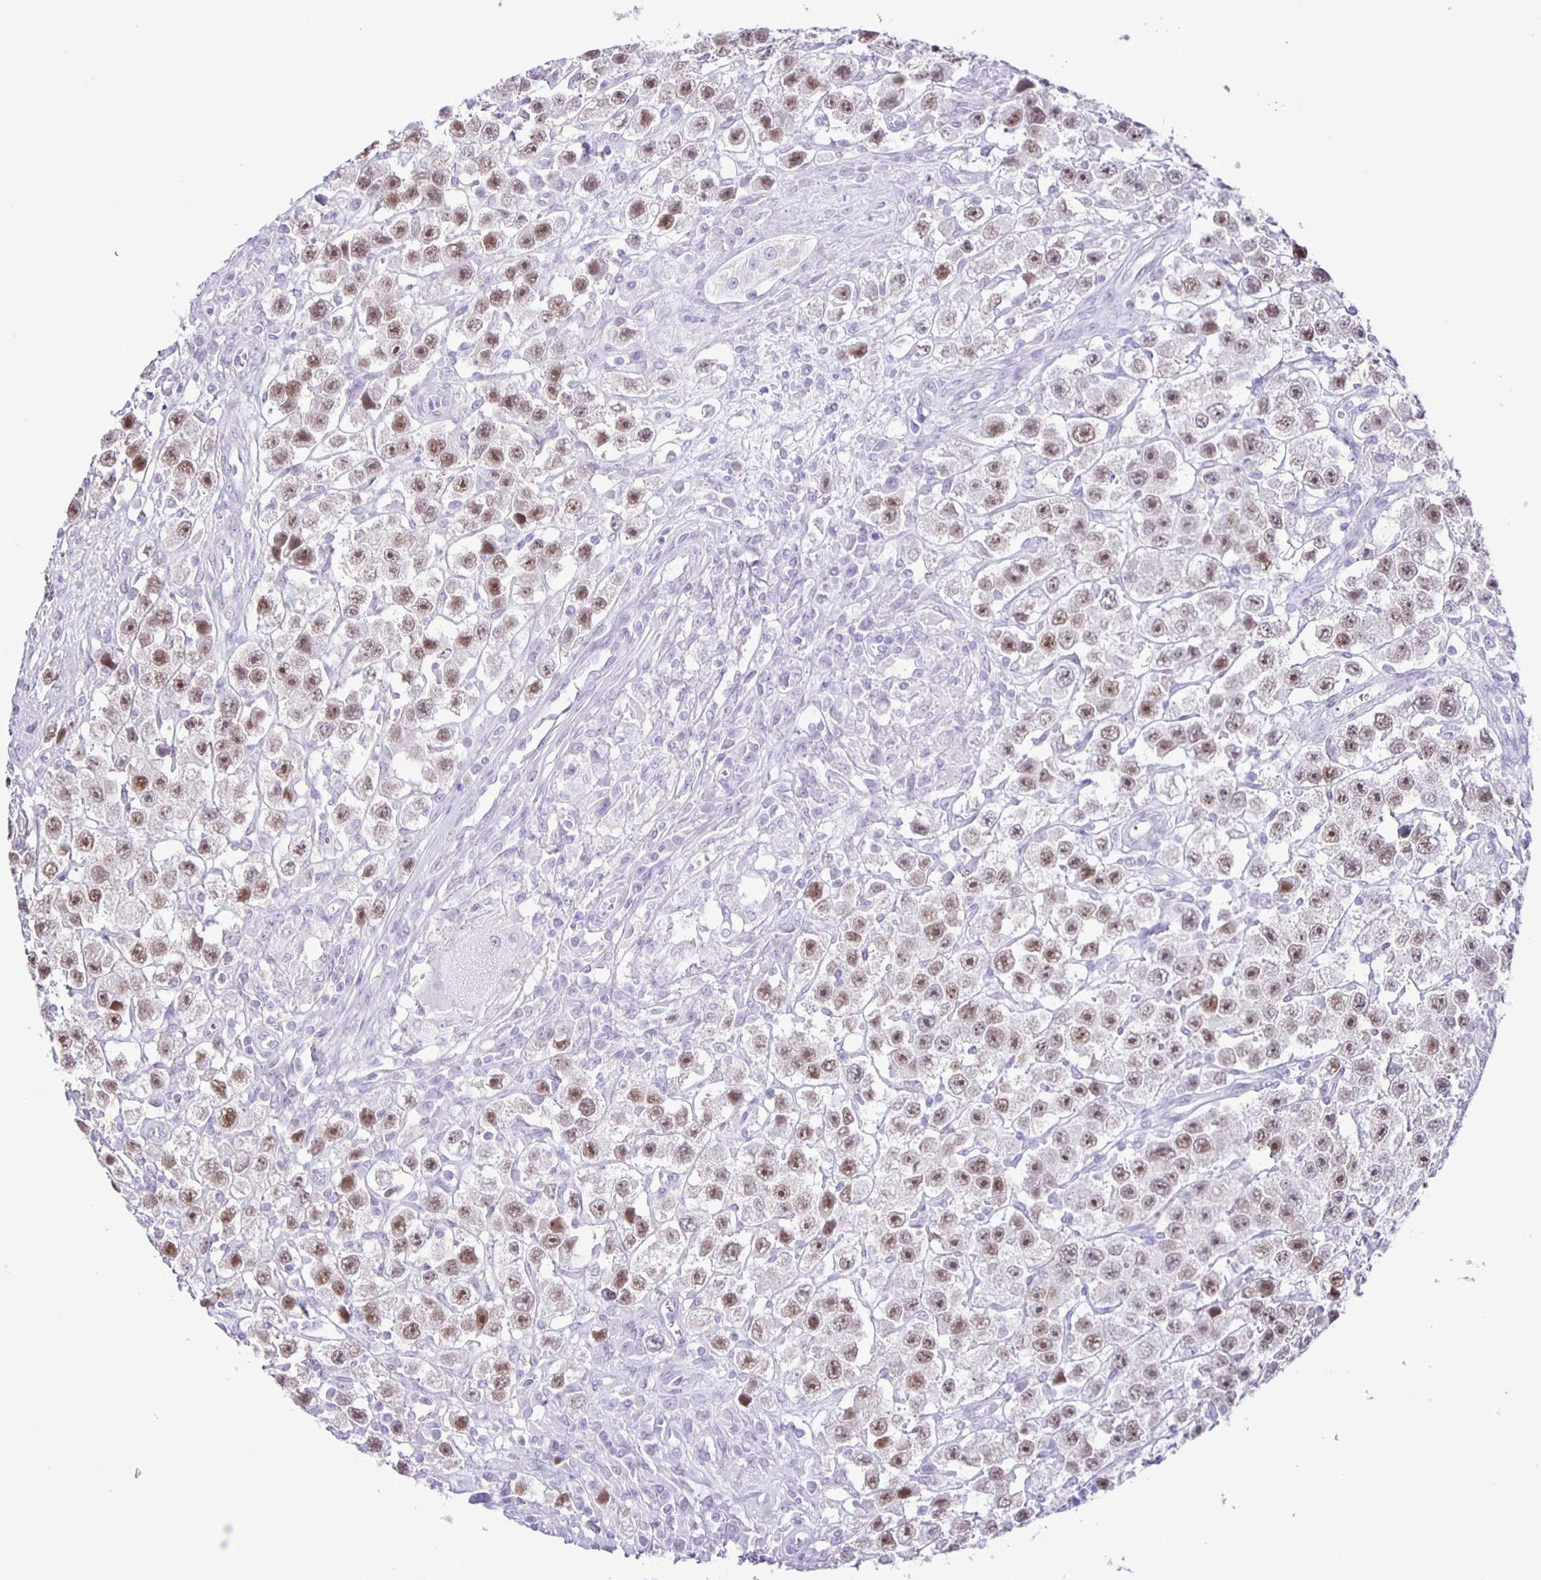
{"staining": {"intensity": "moderate", "quantity": ">75%", "location": "nuclear"}, "tissue": "testis cancer", "cell_type": "Tumor cells", "image_type": "cancer", "snomed": [{"axis": "morphology", "description": "Seminoma, NOS"}, {"axis": "topography", "description": "Testis"}], "caption": "Protein staining of testis cancer (seminoma) tissue exhibits moderate nuclear staining in about >75% of tumor cells. (DAB (3,3'-diaminobenzidine) IHC, brown staining for protein, blue staining for nuclei).", "gene": "EZHIP", "patient": {"sex": "male", "age": 45}}